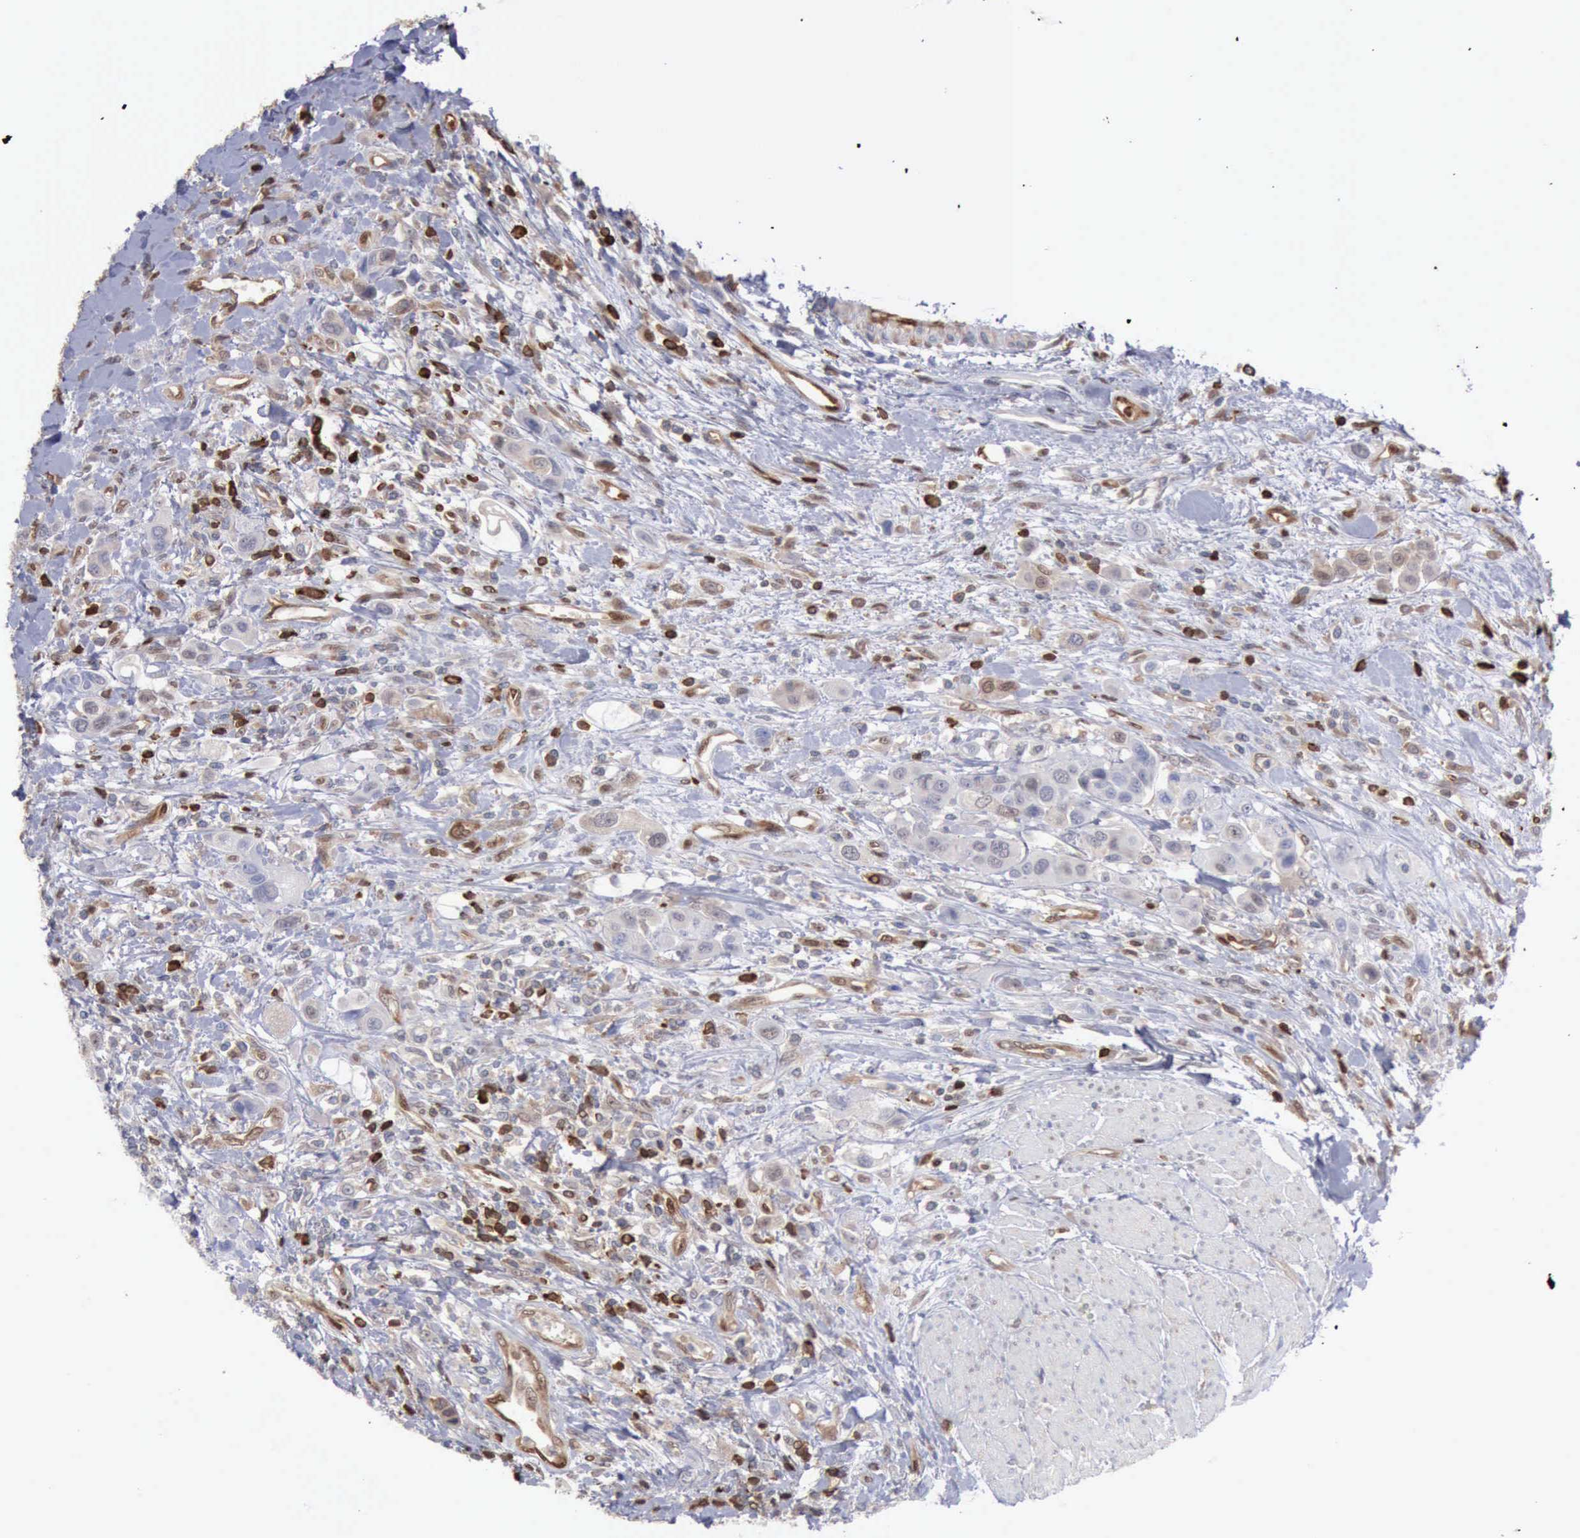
{"staining": {"intensity": "weak", "quantity": "25%-75%", "location": "cytoplasmic/membranous"}, "tissue": "urothelial cancer", "cell_type": "Tumor cells", "image_type": "cancer", "snomed": [{"axis": "morphology", "description": "Urothelial carcinoma, High grade"}, {"axis": "topography", "description": "Urinary bladder"}], "caption": "IHC (DAB (3,3'-diaminobenzidine)) staining of human urothelial cancer reveals weak cytoplasmic/membranous protein expression in about 25%-75% of tumor cells.", "gene": "PDCD4", "patient": {"sex": "male", "age": 50}}